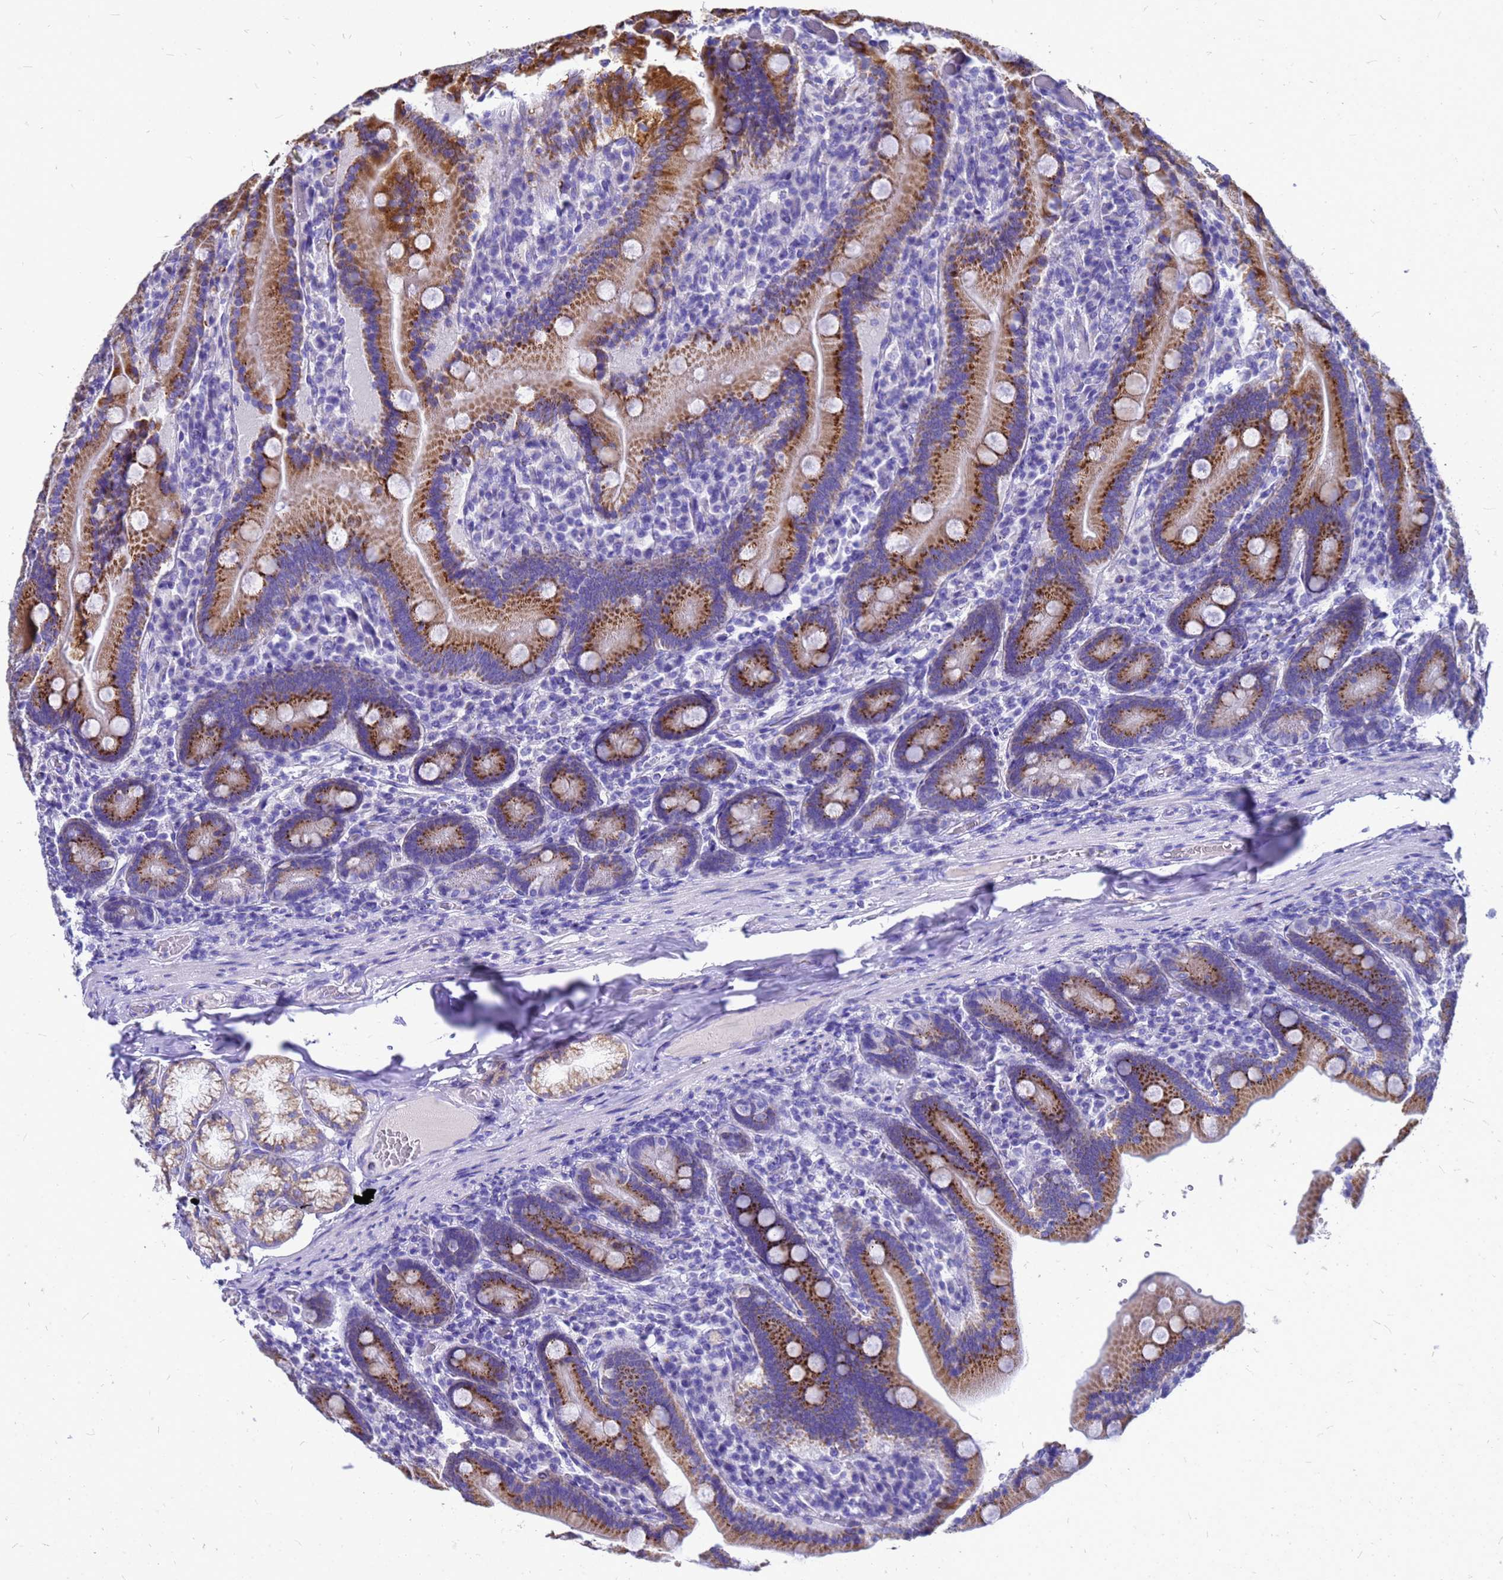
{"staining": {"intensity": "strong", "quantity": "25%-75%", "location": "cytoplasmic/membranous"}, "tissue": "duodenum", "cell_type": "Glandular cells", "image_type": "normal", "snomed": [{"axis": "morphology", "description": "Normal tissue, NOS"}, {"axis": "topography", "description": "Duodenum"}], "caption": "This image displays immunohistochemistry (IHC) staining of benign human duodenum, with high strong cytoplasmic/membranous expression in about 25%-75% of glandular cells.", "gene": "OR52E2", "patient": {"sex": "female", "age": 62}}